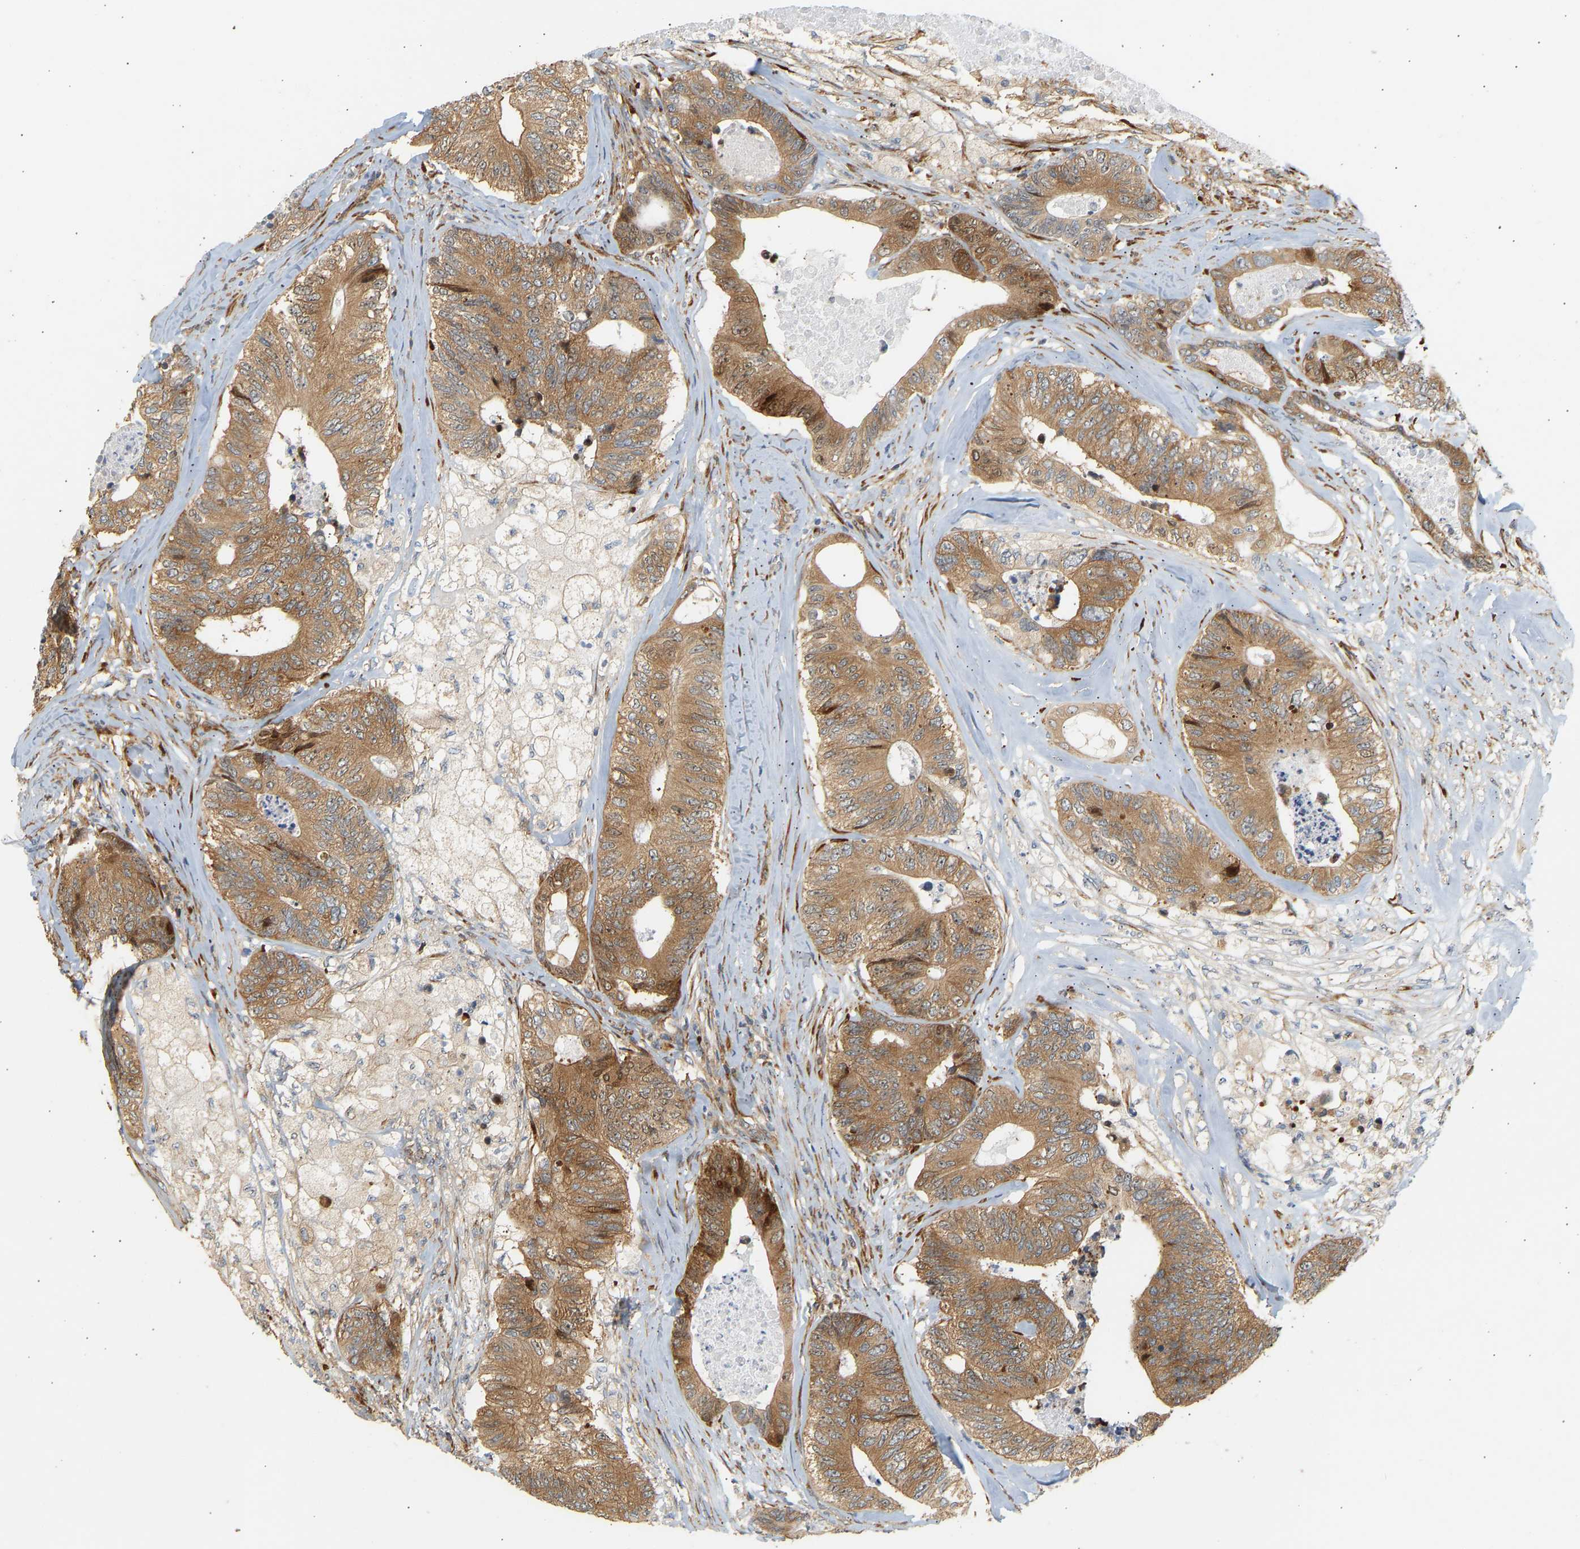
{"staining": {"intensity": "moderate", "quantity": ">75%", "location": "cytoplasmic/membranous"}, "tissue": "colorectal cancer", "cell_type": "Tumor cells", "image_type": "cancer", "snomed": [{"axis": "morphology", "description": "Adenocarcinoma, NOS"}, {"axis": "topography", "description": "Colon"}], "caption": "Protein staining of adenocarcinoma (colorectal) tissue shows moderate cytoplasmic/membranous staining in about >75% of tumor cells.", "gene": "RPS14", "patient": {"sex": "female", "age": 67}}